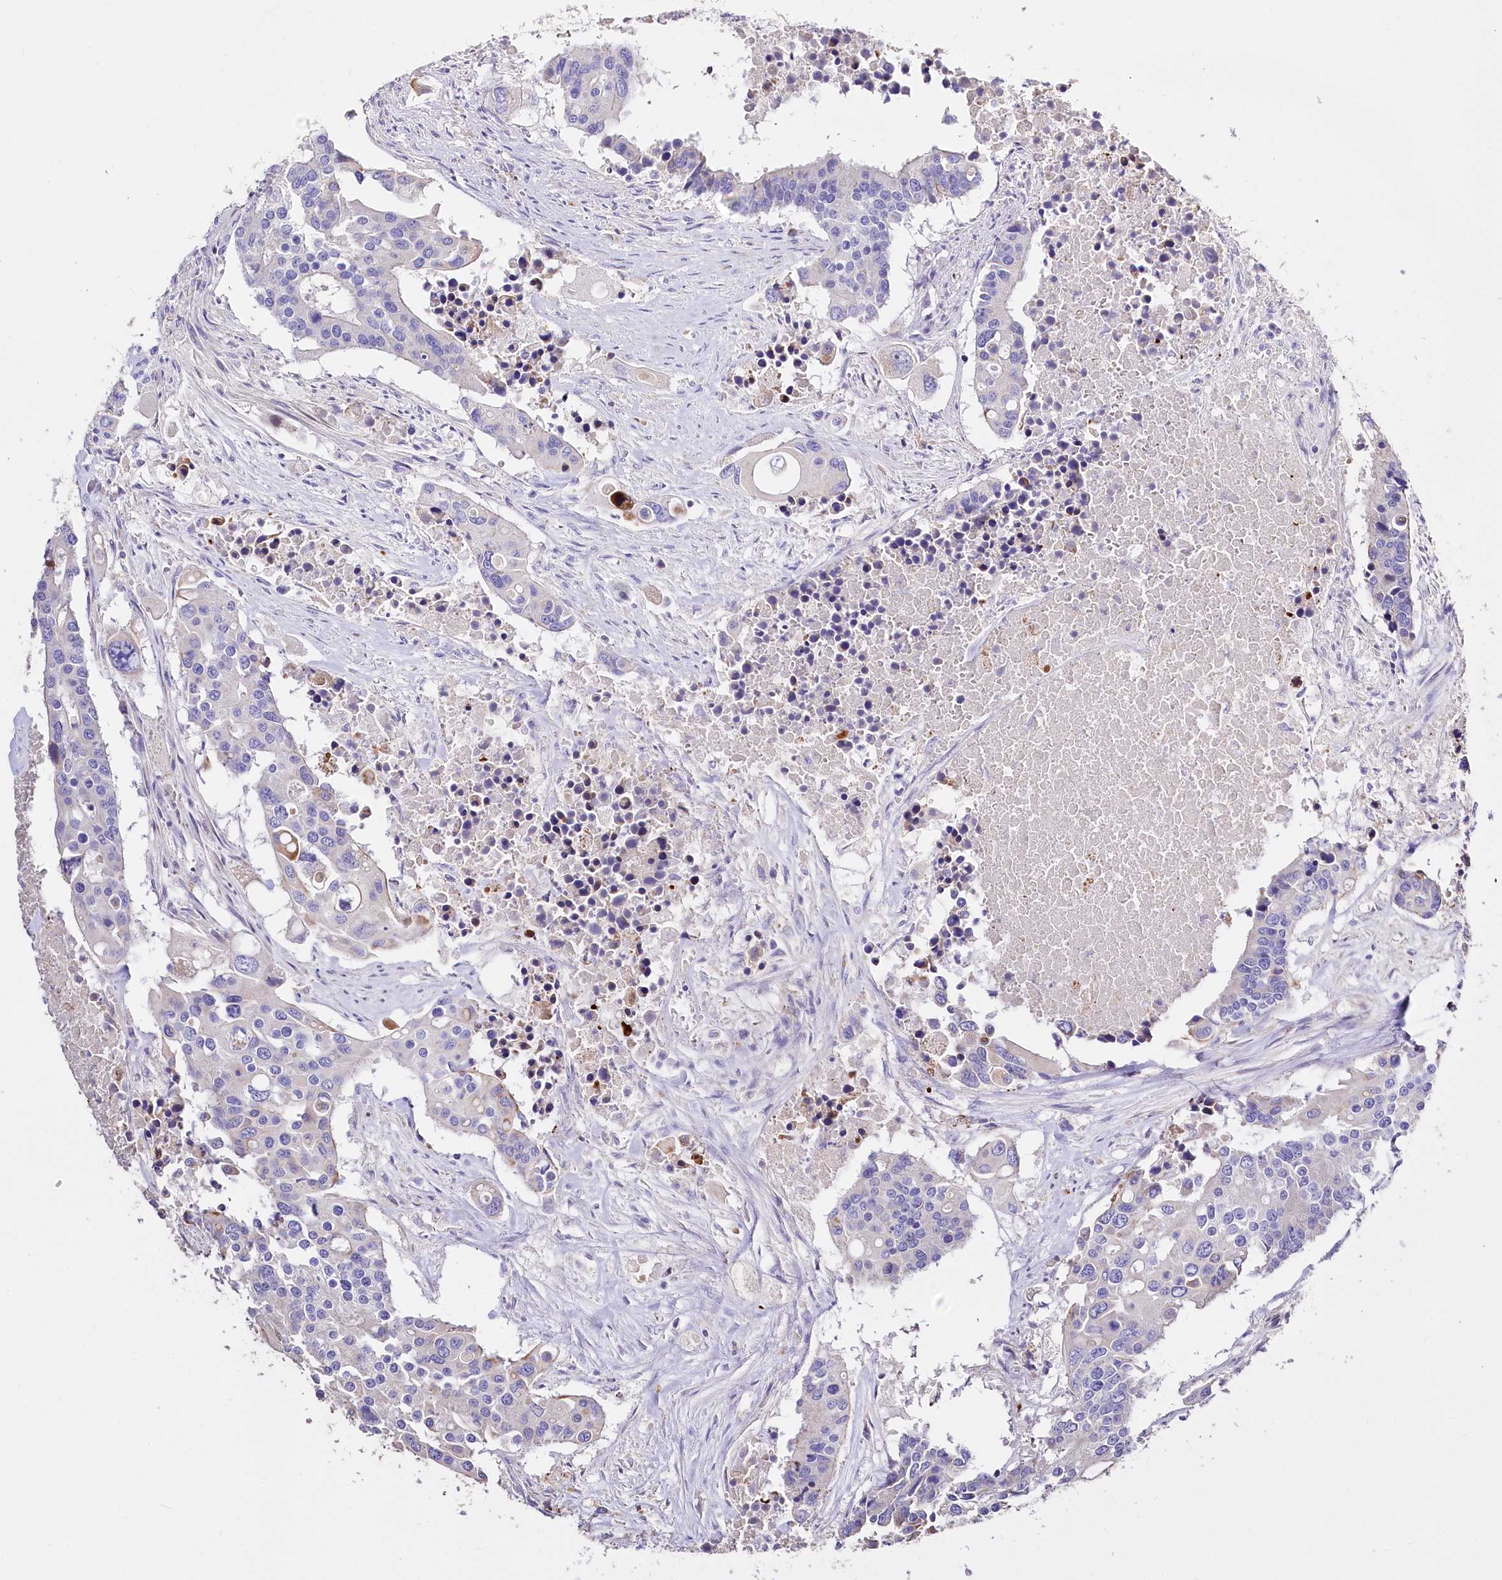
{"staining": {"intensity": "negative", "quantity": "none", "location": "none"}, "tissue": "colorectal cancer", "cell_type": "Tumor cells", "image_type": "cancer", "snomed": [{"axis": "morphology", "description": "Adenocarcinoma, NOS"}, {"axis": "topography", "description": "Colon"}], "caption": "This is a photomicrograph of IHC staining of colorectal cancer (adenocarcinoma), which shows no staining in tumor cells.", "gene": "PTER", "patient": {"sex": "male", "age": 77}}